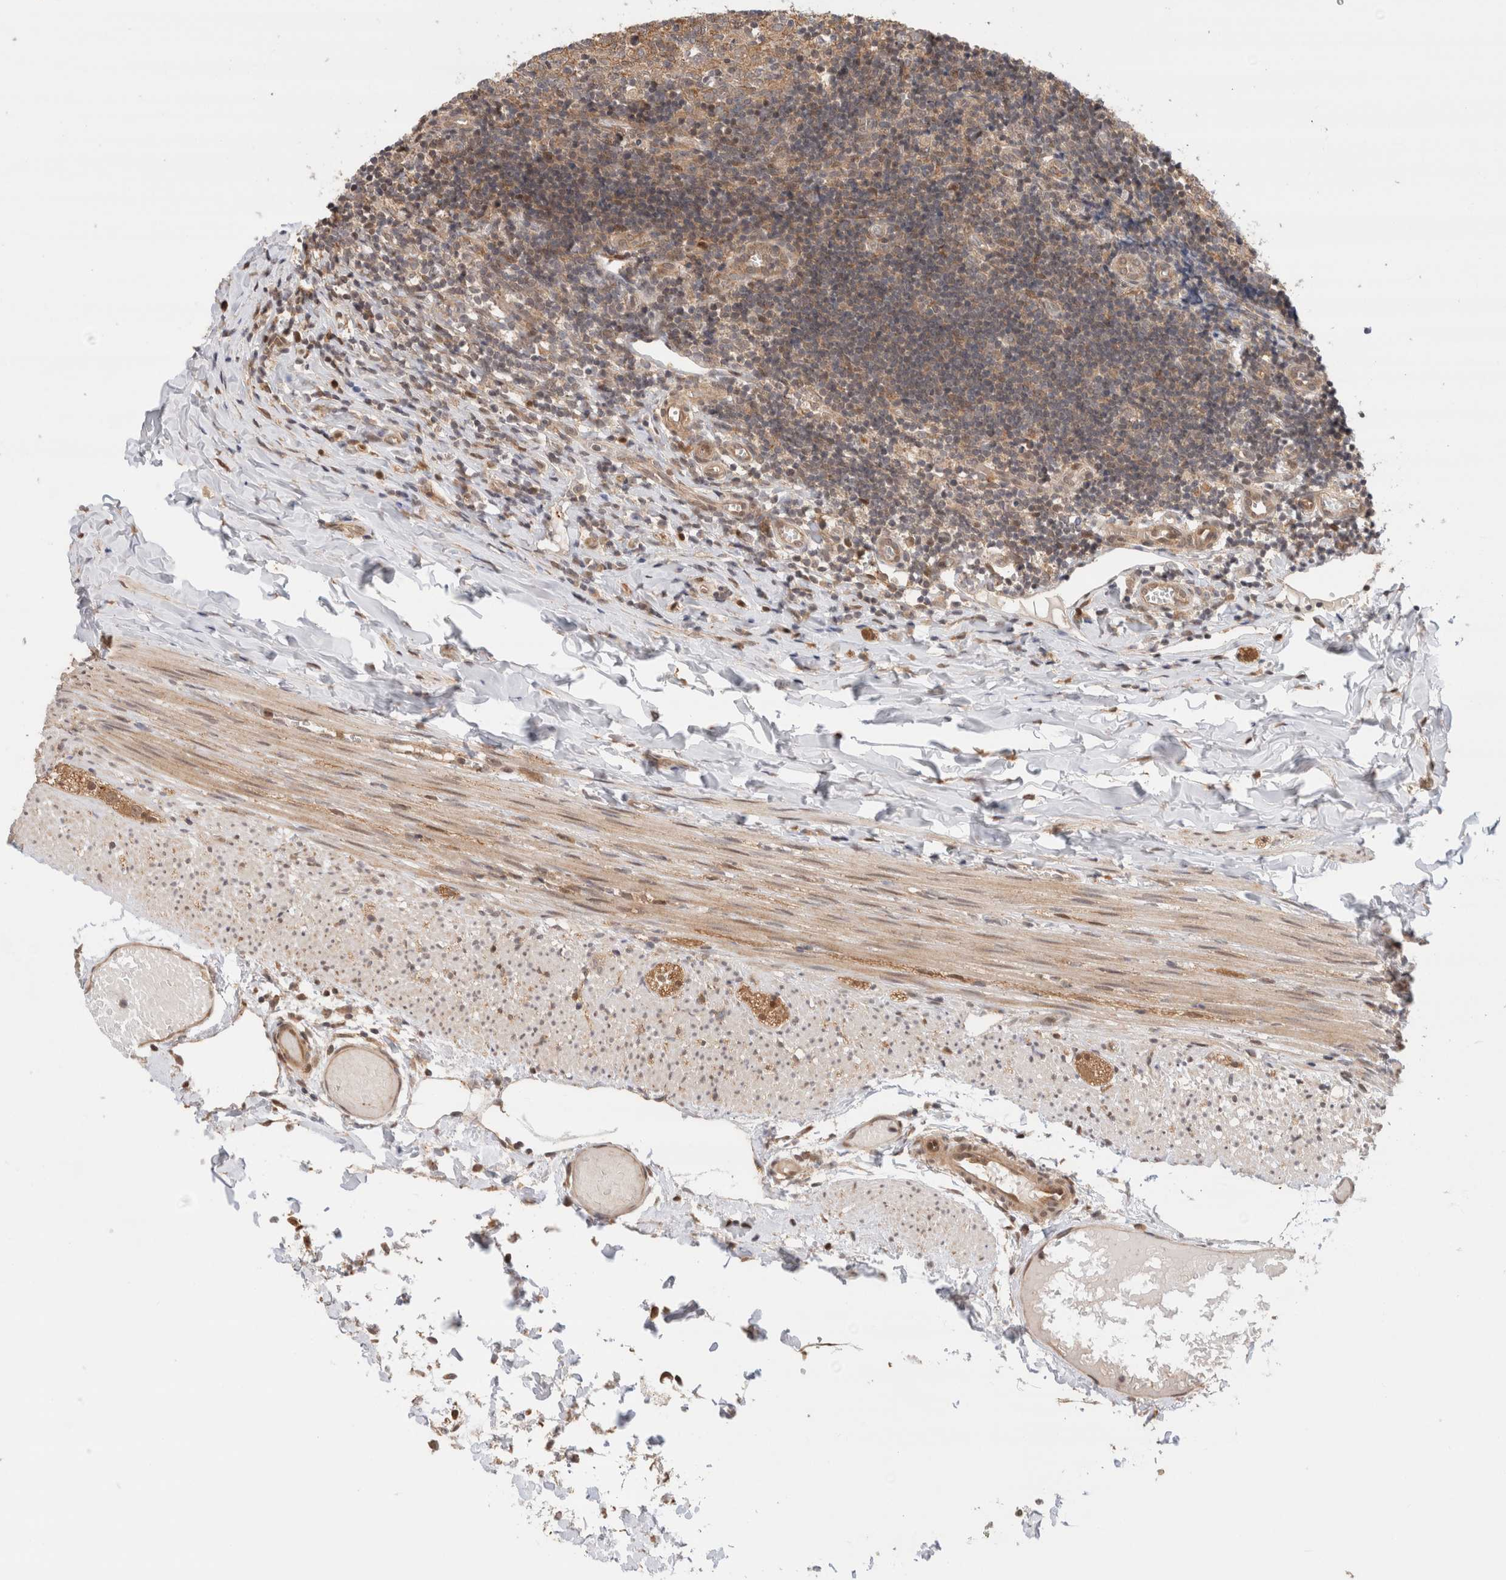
{"staining": {"intensity": "strong", "quantity": ">75%", "location": "cytoplasmic/membranous,nuclear"}, "tissue": "appendix", "cell_type": "Glandular cells", "image_type": "normal", "snomed": [{"axis": "morphology", "description": "Normal tissue, NOS"}, {"axis": "topography", "description": "Appendix"}], "caption": "Unremarkable appendix was stained to show a protein in brown. There is high levels of strong cytoplasmic/membranous,nuclear positivity in approximately >75% of glandular cells. The staining was performed using DAB (3,3'-diaminobenzidine), with brown indicating positive protein expression. Nuclei are stained blue with hematoxylin.", "gene": "OTUD6B", "patient": {"sex": "male", "age": 8}}